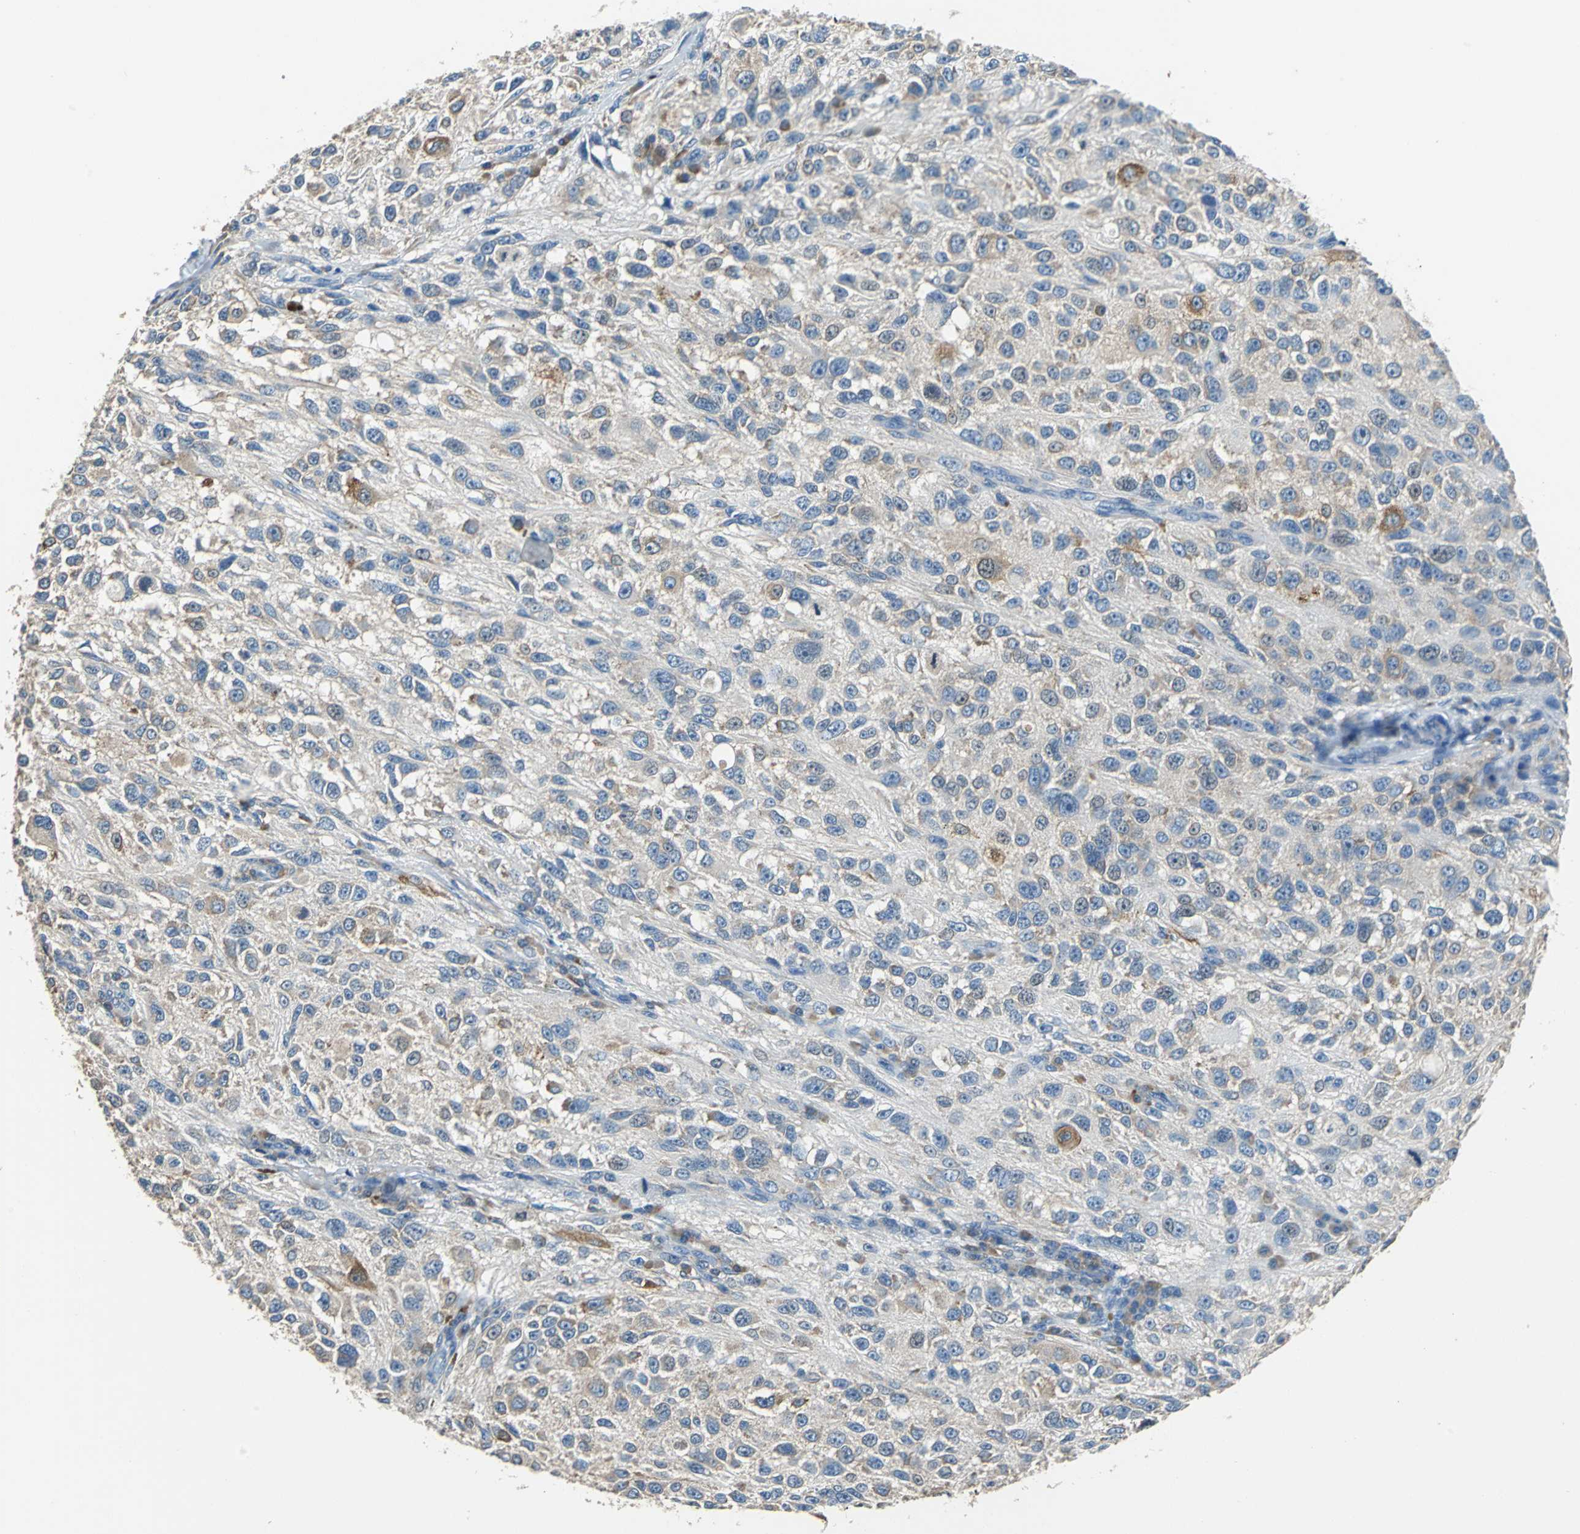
{"staining": {"intensity": "negative", "quantity": "none", "location": "none"}, "tissue": "melanoma", "cell_type": "Tumor cells", "image_type": "cancer", "snomed": [{"axis": "morphology", "description": "Necrosis, NOS"}, {"axis": "morphology", "description": "Malignant melanoma, NOS"}, {"axis": "topography", "description": "Skin"}], "caption": "This is a micrograph of immunohistochemistry staining of melanoma, which shows no expression in tumor cells.", "gene": "PRKCA", "patient": {"sex": "female", "age": 87}}